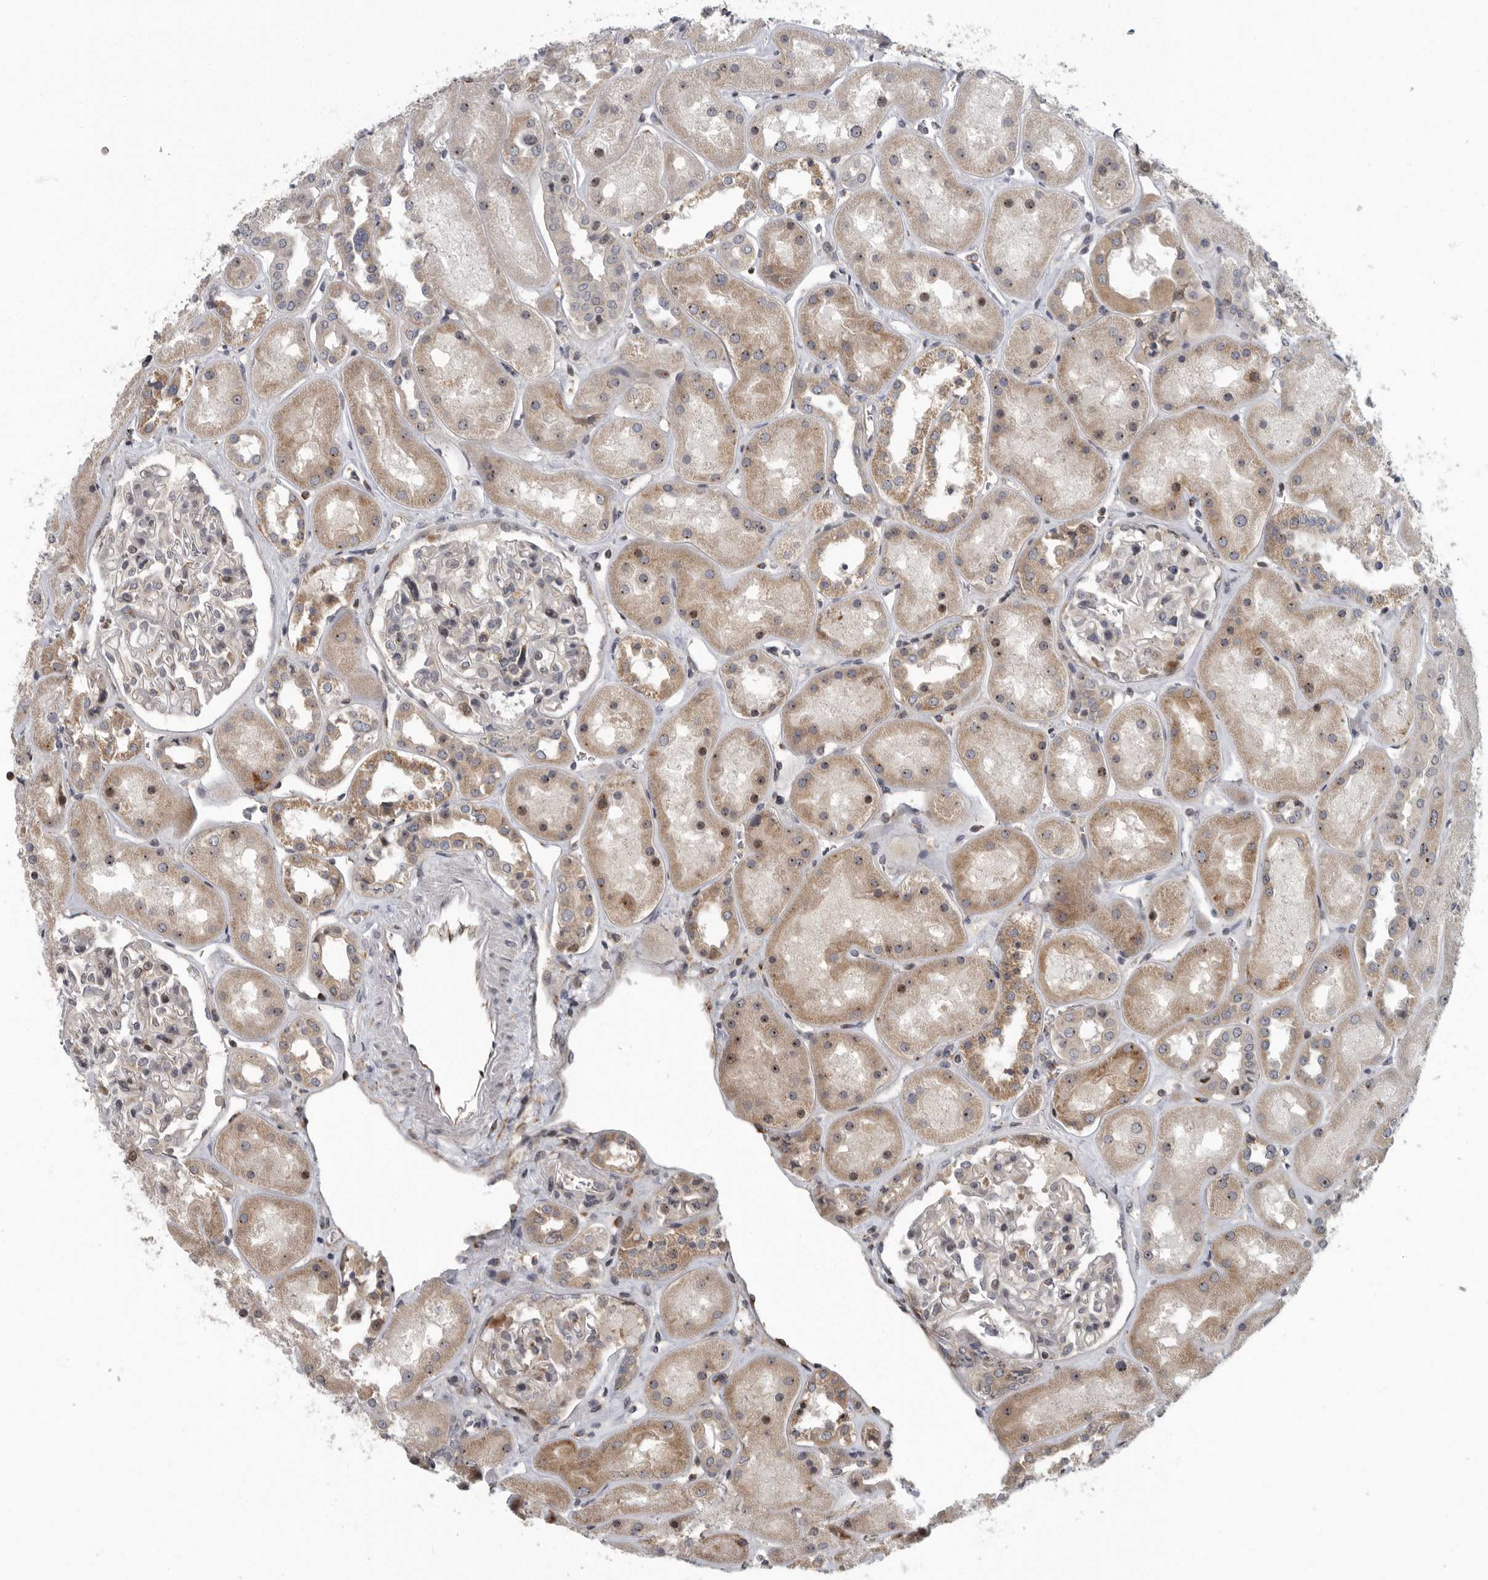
{"staining": {"intensity": "moderate", "quantity": "<25%", "location": "nuclear"}, "tissue": "kidney", "cell_type": "Cells in glomeruli", "image_type": "normal", "snomed": [{"axis": "morphology", "description": "Normal tissue, NOS"}, {"axis": "topography", "description": "Kidney"}], "caption": "The image displays a brown stain indicating the presence of a protein in the nuclear of cells in glomeruli in kidney.", "gene": "PDCD11", "patient": {"sex": "male", "age": 70}}